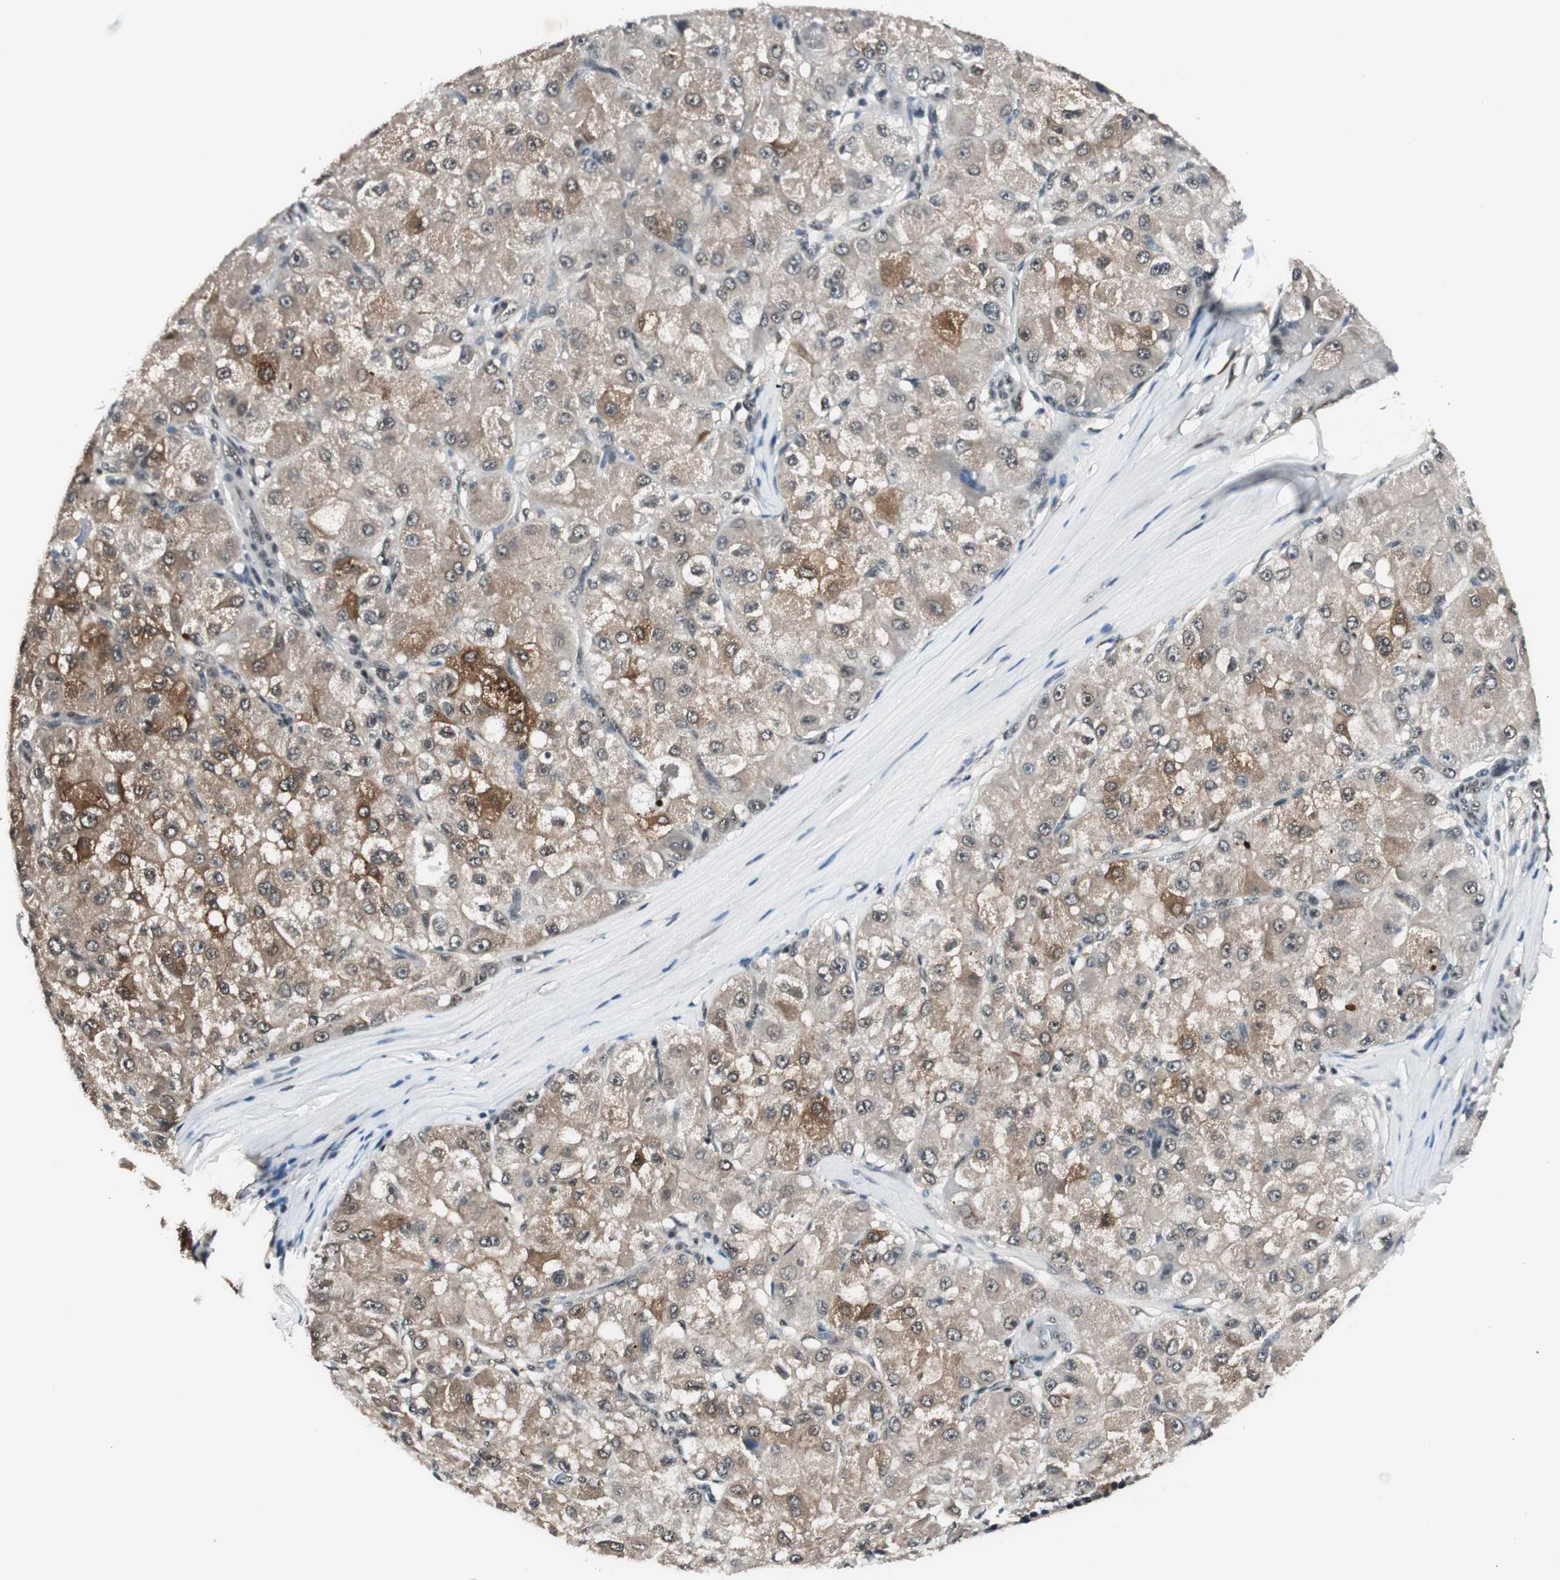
{"staining": {"intensity": "moderate", "quantity": "25%-75%", "location": "cytoplasmic/membranous"}, "tissue": "liver cancer", "cell_type": "Tumor cells", "image_type": "cancer", "snomed": [{"axis": "morphology", "description": "Carcinoma, Hepatocellular, NOS"}, {"axis": "topography", "description": "Liver"}], "caption": "A micrograph of human hepatocellular carcinoma (liver) stained for a protein demonstrates moderate cytoplasmic/membranous brown staining in tumor cells.", "gene": "NFRKB", "patient": {"sex": "male", "age": 80}}